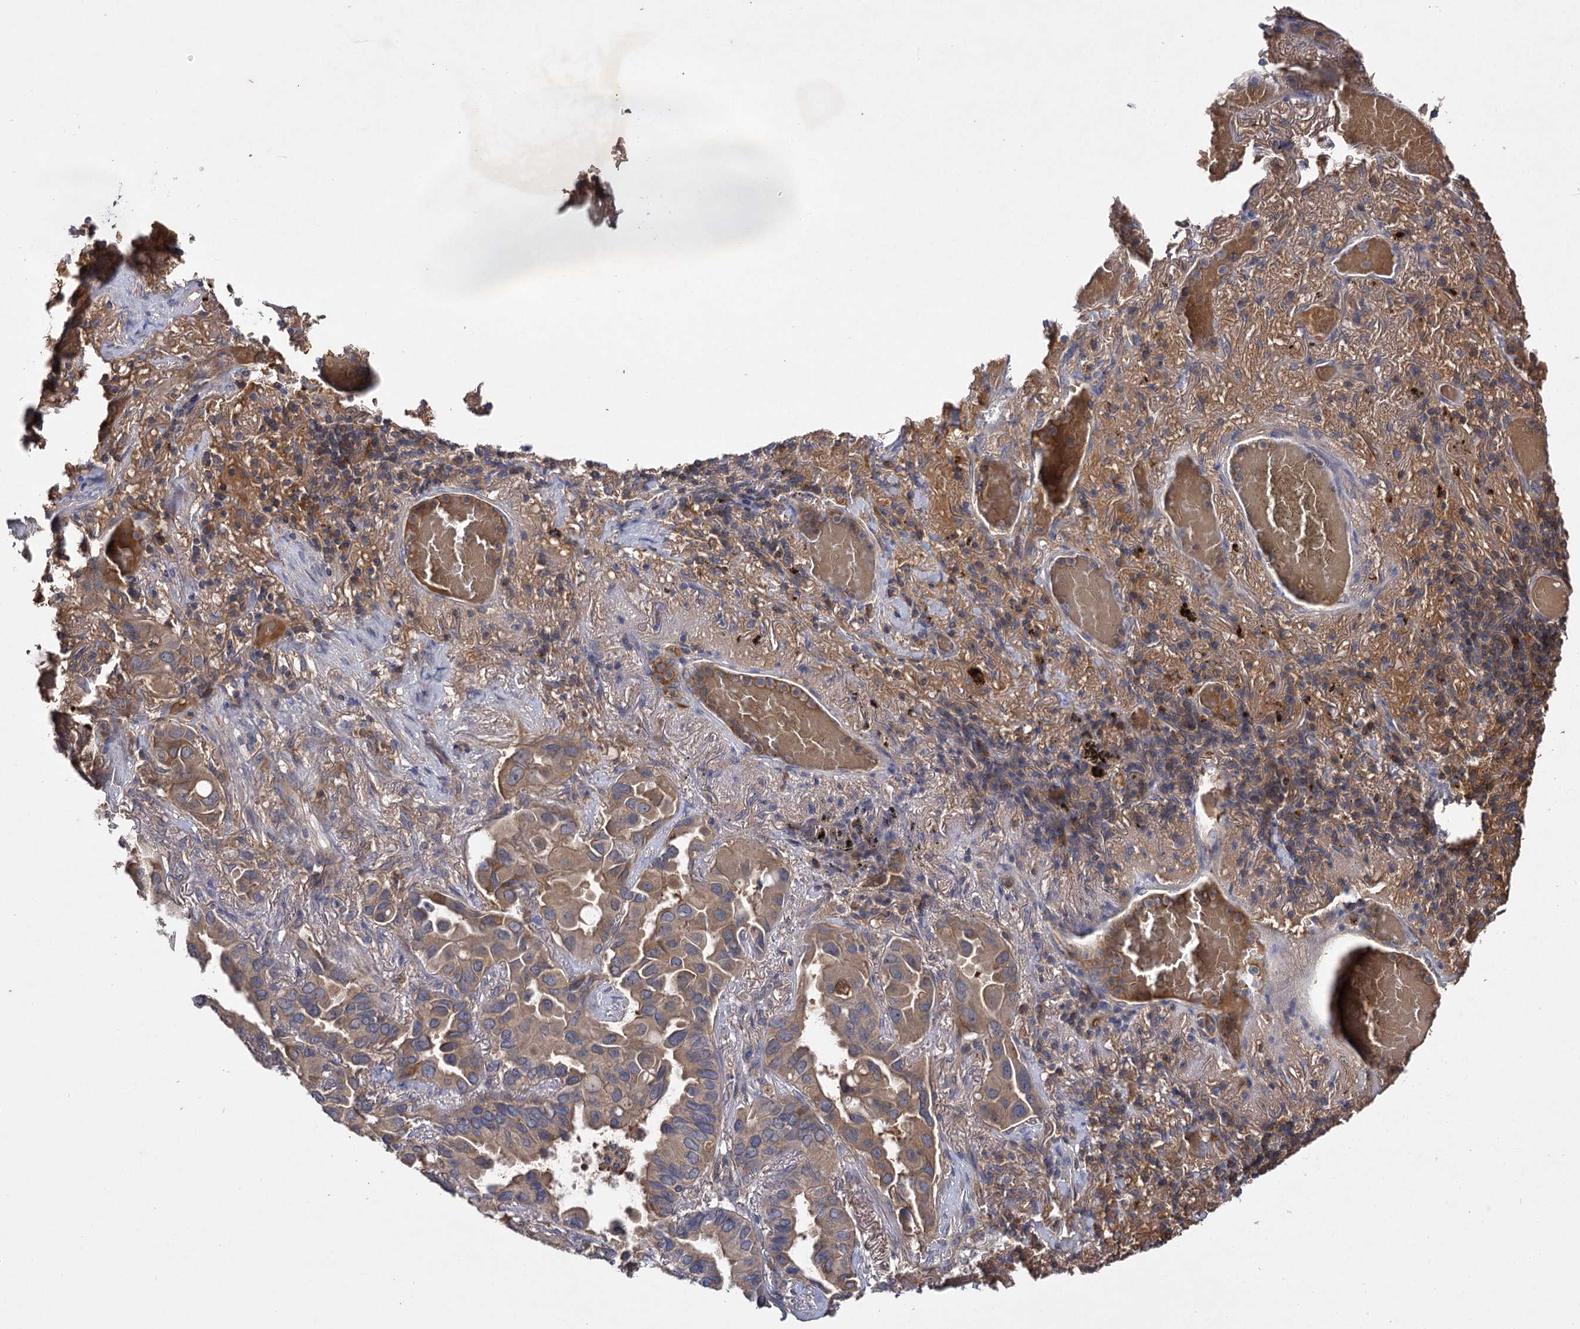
{"staining": {"intensity": "weak", "quantity": ">75%", "location": "cytoplasmic/membranous"}, "tissue": "lung cancer", "cell_type": "Tumor cells", "image_type": "cancer", "snomed": [{"axis": "morphology", "description": "Adenocarcinoma, NOS"}, {"axis": "topography", "description": "Lung"}], "caption": "High-magnification brightfield microscopy of lung cancer (adenocarcinoma) stained with DAB (3,3'-diaminobenzidine) (brown) and counterstained with hematoxylin (blue). tumor cells exhibit weak cytoplasmic/membranous positivity is appreciated in approximately>75% of cells.", "gene": "USP50", "patient": {"sex": "male", "age": 64}}